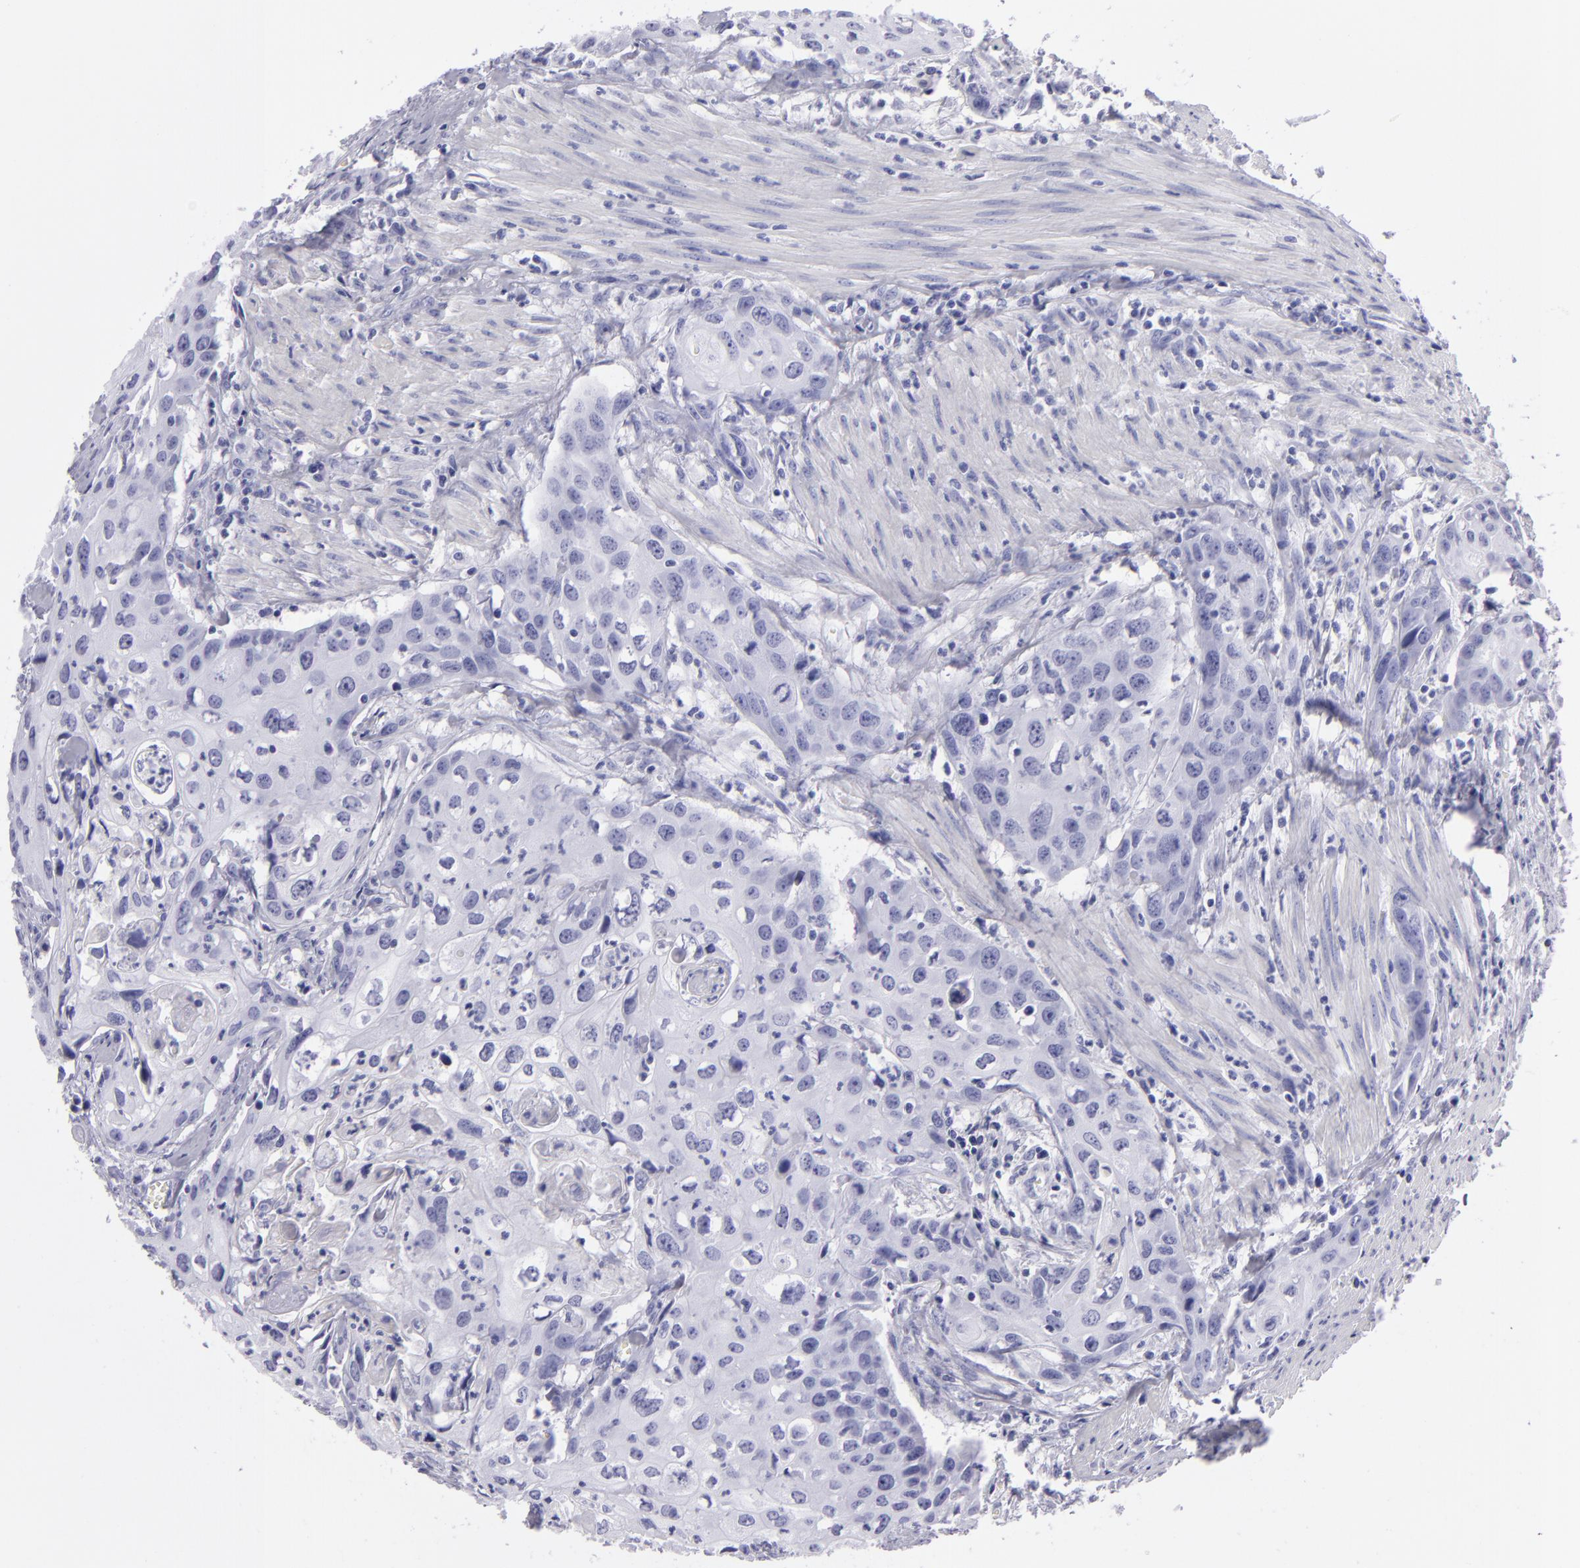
{"staining": {"intensity": "negative", "quantity": "none", "location": "none"}, "tissue": "urothelial cancer", "cell_type": "Tumor cells", "image_type": "cancer", "snomed": [{"axis": "morphology", "description": "Urothelial carcinoma, High grade"}, {"axis": "topography", "description": "Urinary bladder"}], "caption": "Tumor cells are negative for protein expression in human urothelial cancer.", "gene": "PVALB", "patient": {"sex": "male", "age": 54}}